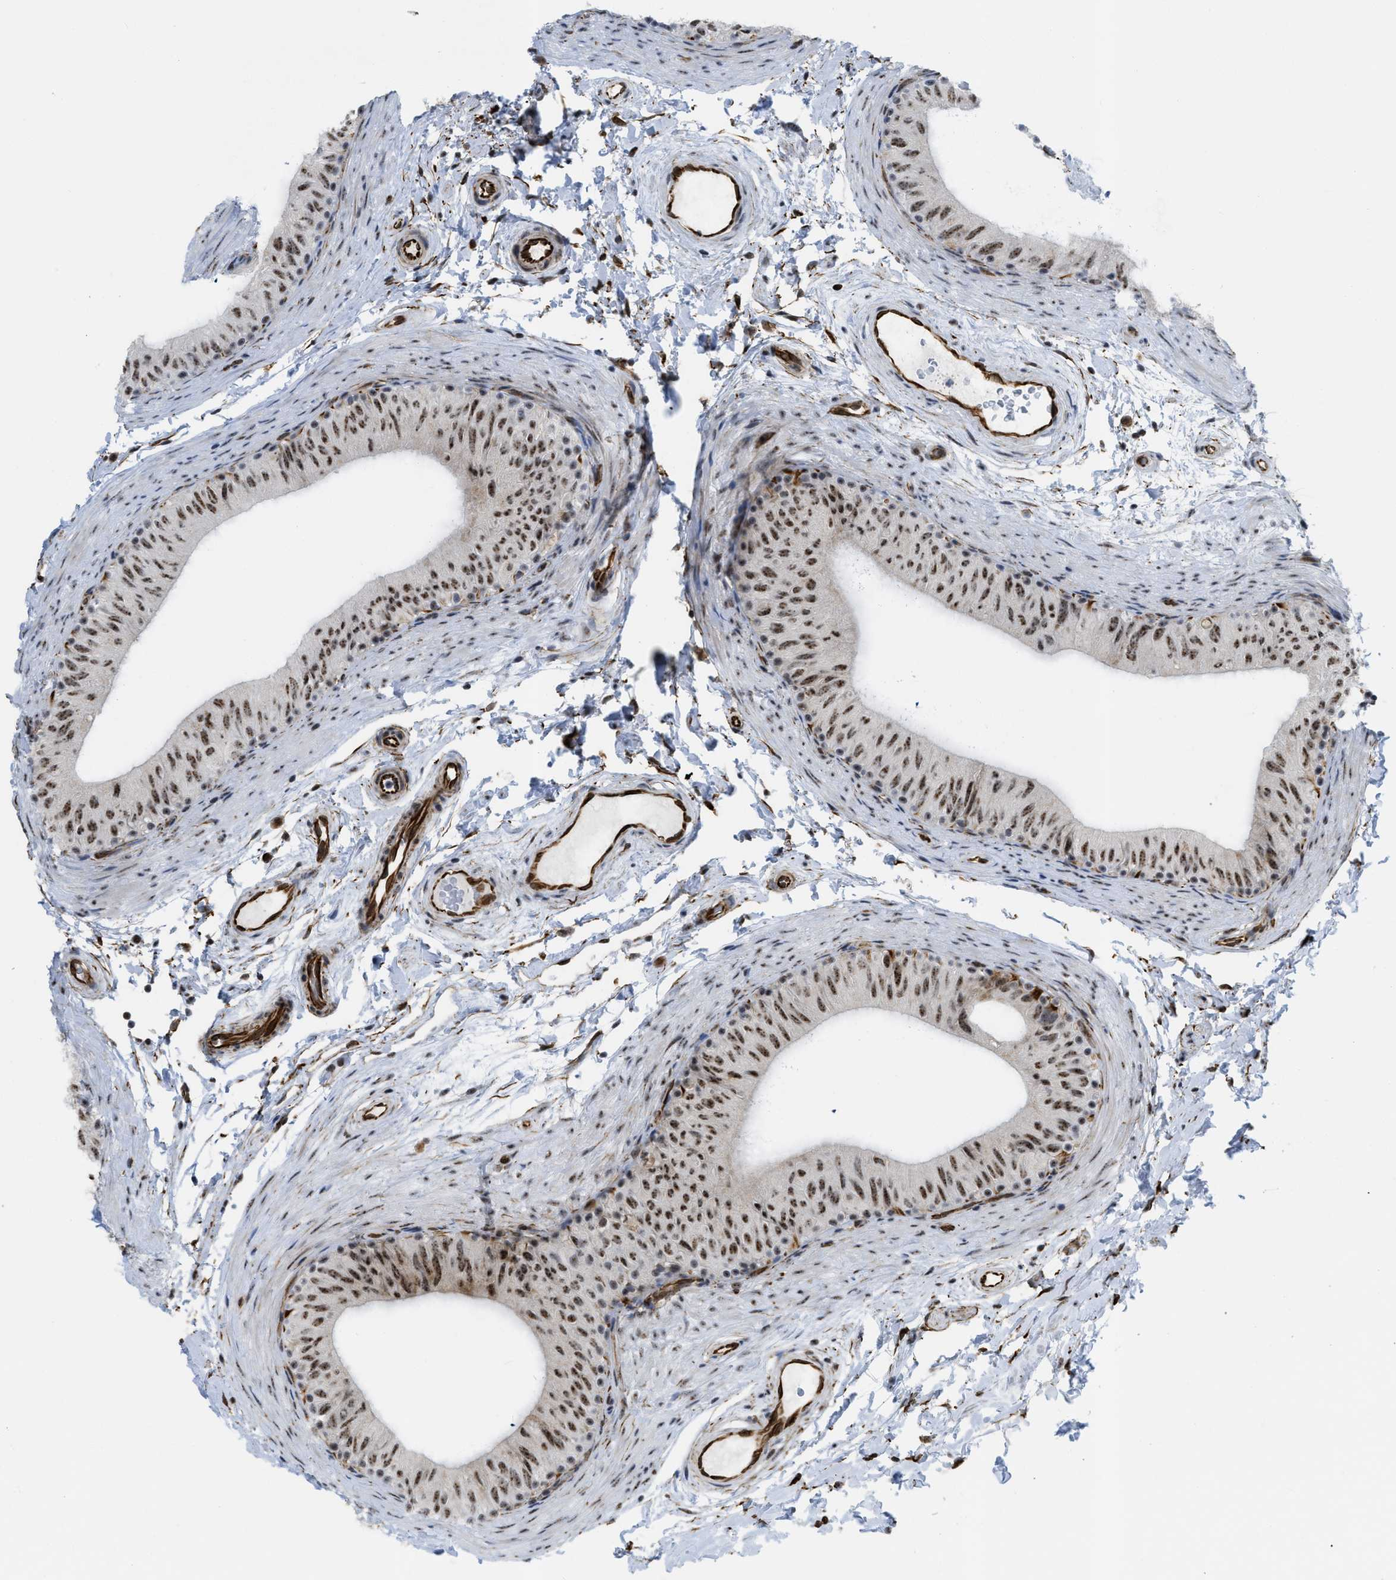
{"staining": {"intensity": "moderate", "quantity": ">75%", "location": "nuclear"}, "tissue": "epididymis", "cell_type": "Glandular cells", "image_type": "normal", "snomed": [{"axis": "morphology", "description": "Normal tissue, NOS"}, {"axis": "topography", "description": "Epididymis"}], "caption": "Unremarkable epididymis exhibits moderate nuclear positivity in approximately >75% of glandular cells, visualized by immunohistochemistry.", "gene": "LRRC8B", "patient": {"sex": "male", "age": 34}}